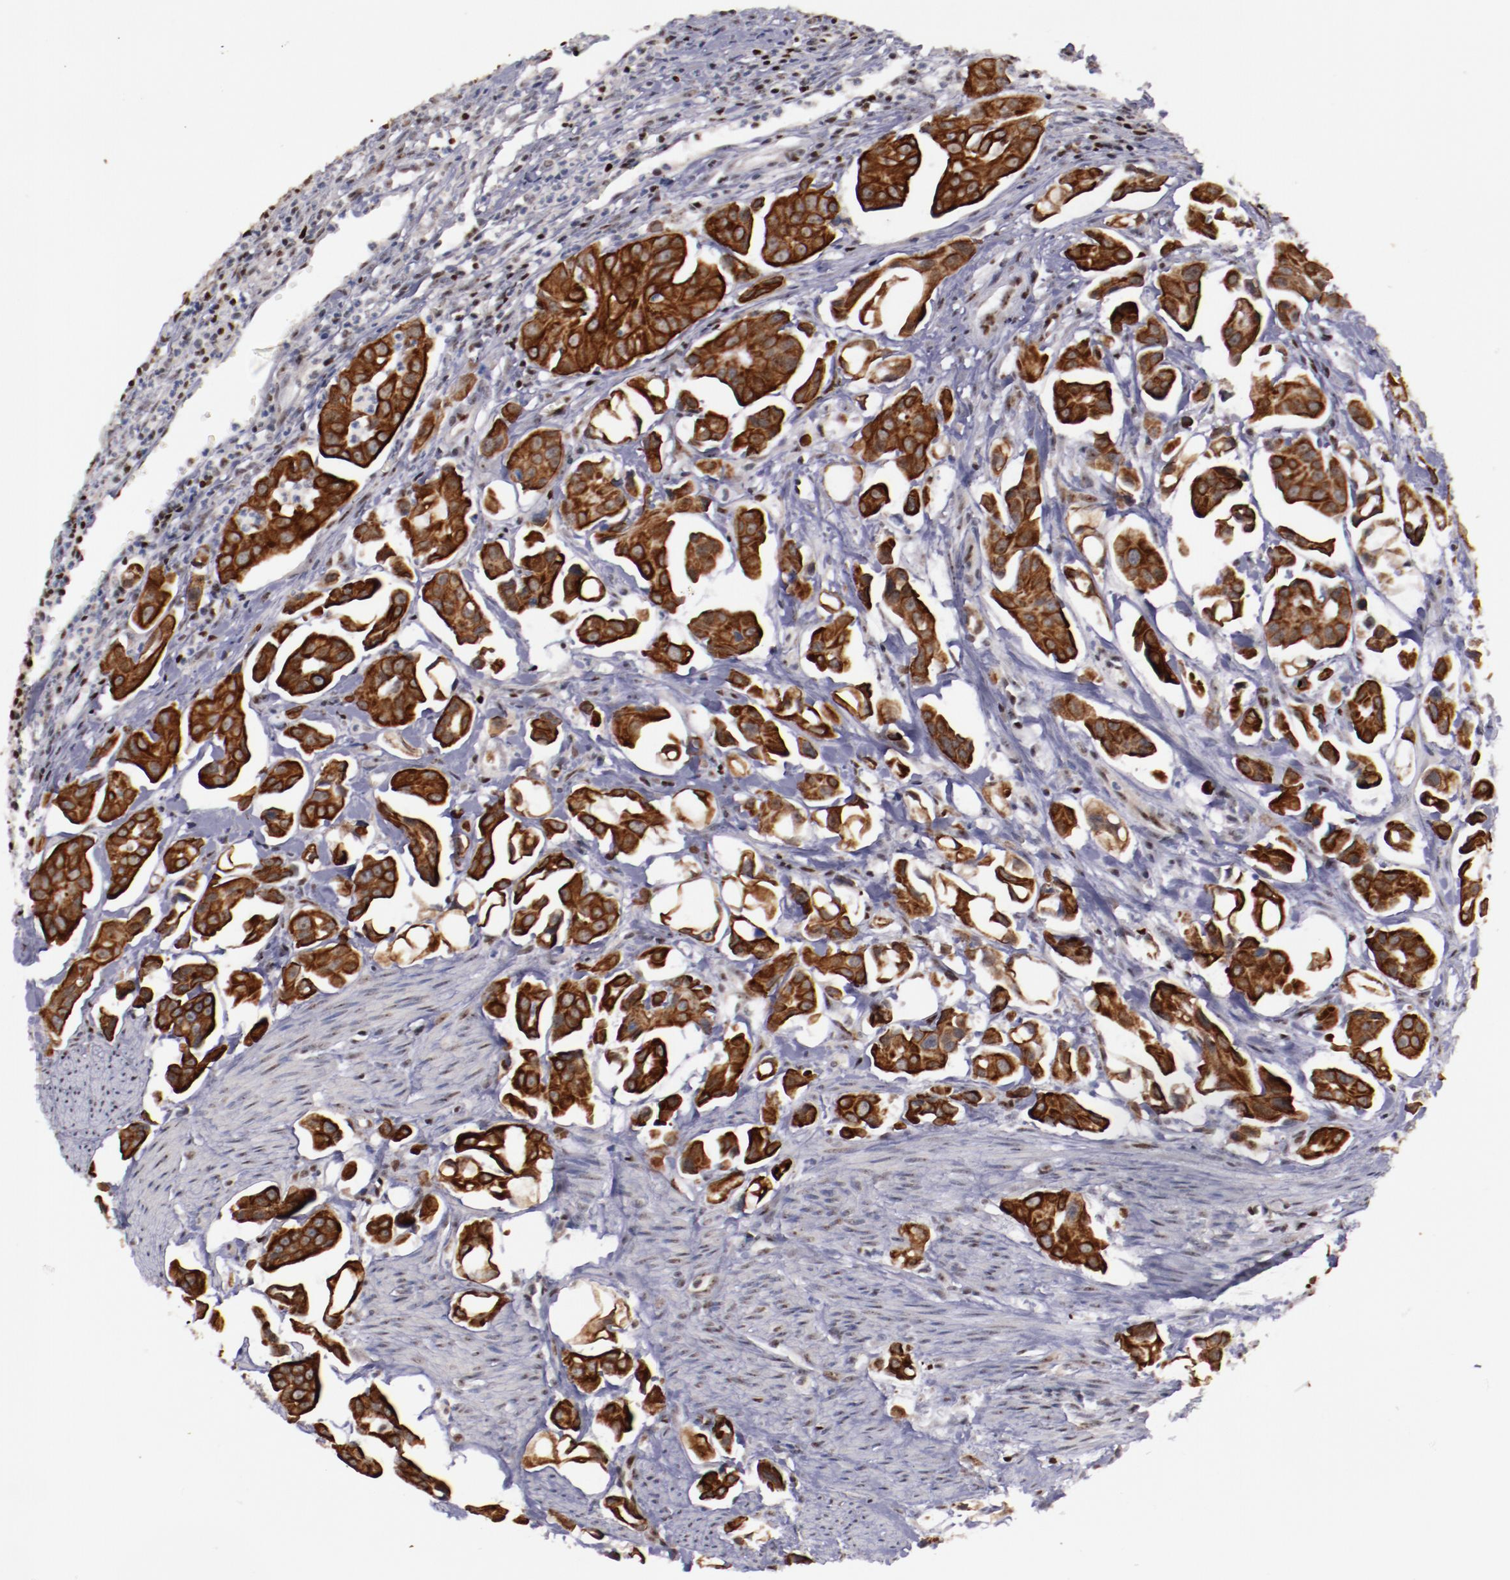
{"staining": {"intensity": "moderate", "quantity": ">75%", "location": "cytoplasmic/membranous,nuclear"}, "tissue": "urothelial cancer", "cell_type": "Tumor cells", "image_type": "cancer", "snomed": [{"axis": "morphology", "description": "Urothelial carcinoma, High grade"}, {"axis": "topography", "description": "Urinary bladder"}], "caption": "A photomicrograph of human urothelial cancer stained for a protein displays moderate cytoplasmic/membranous and nuclear brown staining in tumor cells.", "gene": "DDX24", "patient": {"sex": "male", "age": 66}}